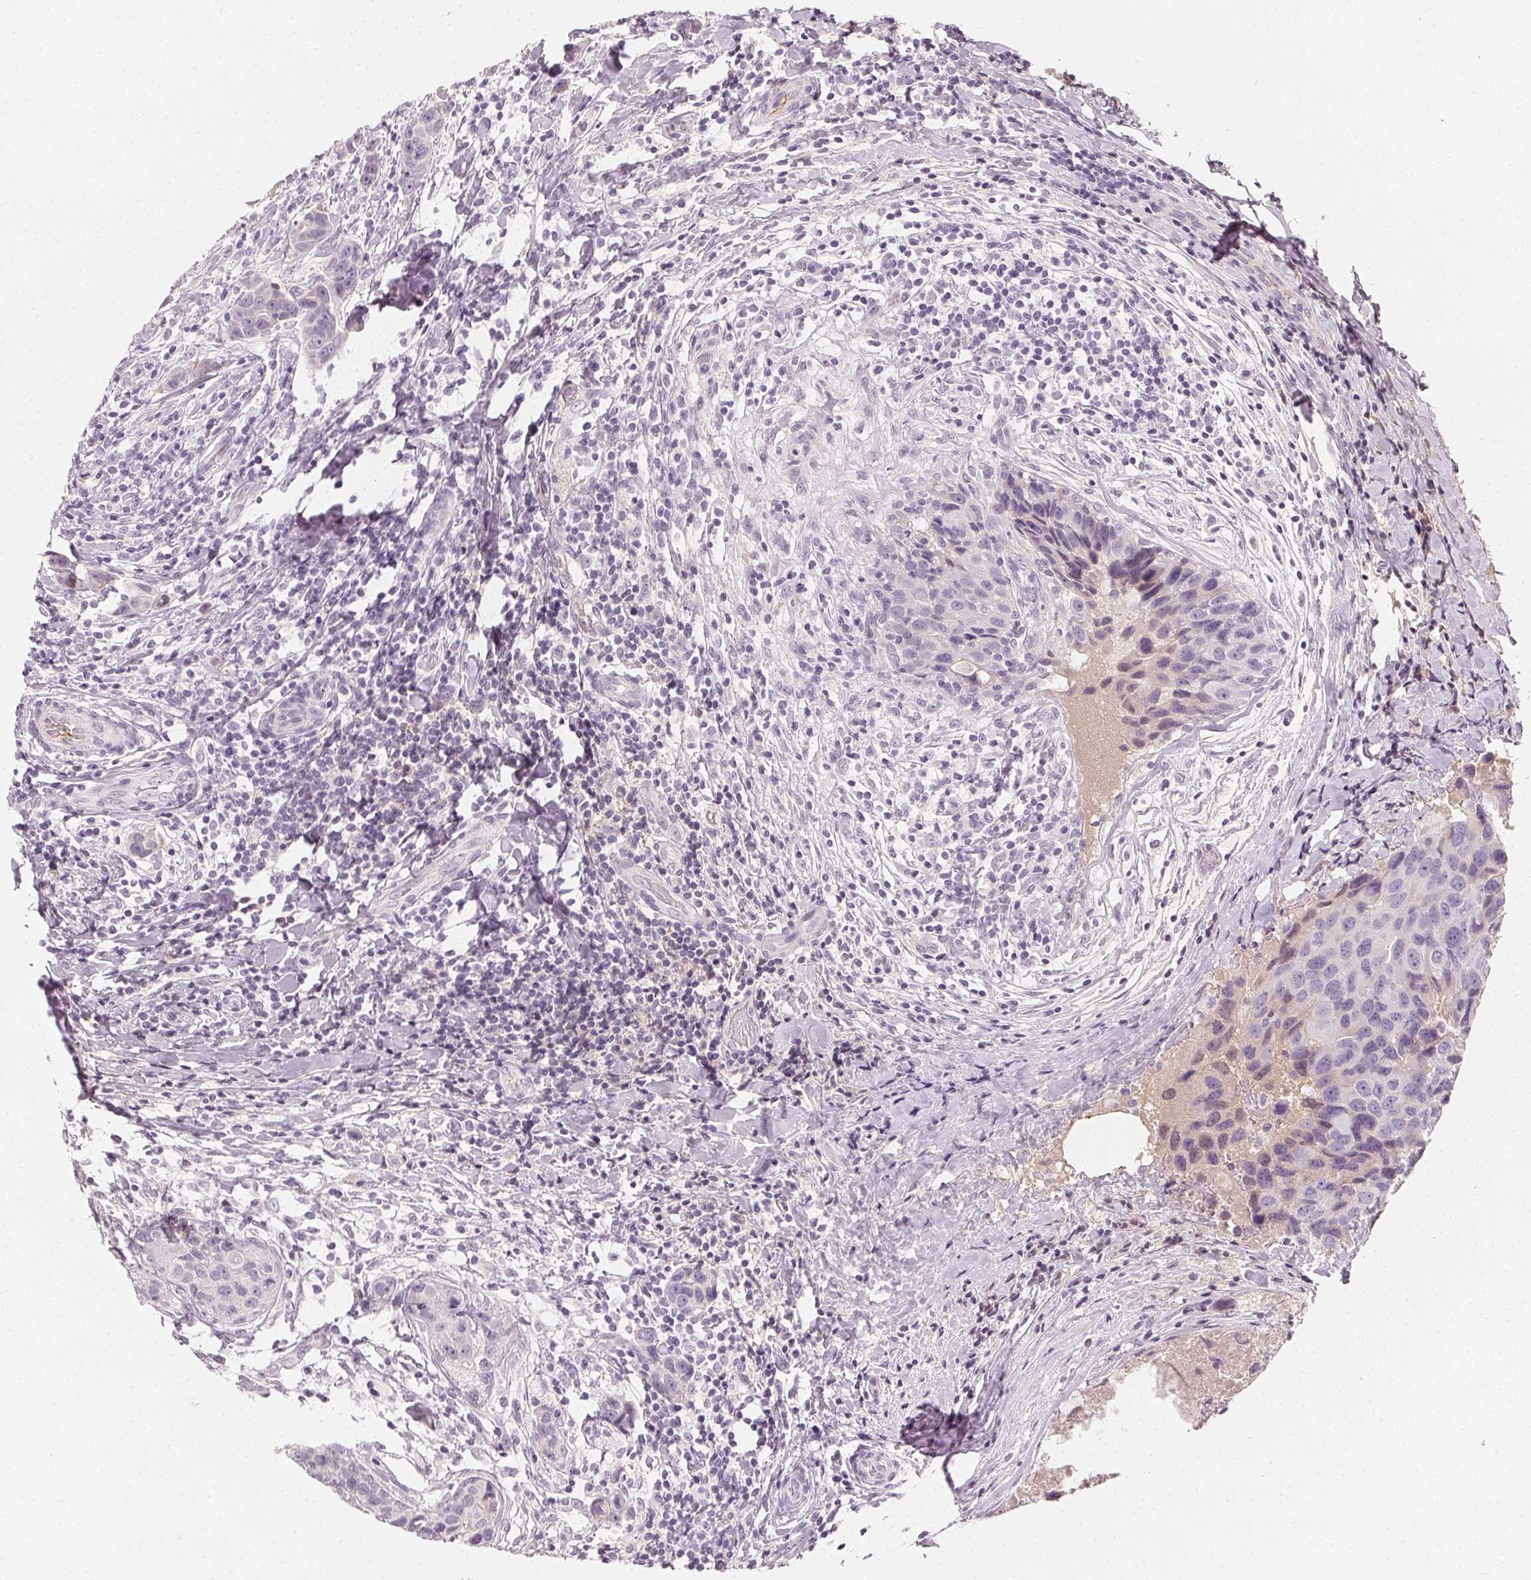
{"staining": {"intensity": "negative", "quantity": "none", "location": "none"}, "tissue": "breast cancer", "cell_type": "Tumor cells", "image_type": "cancer", "snomed": [{"axis": "morphology", "description": "Duct carcinoma"}, {"axis": "topography", "description": "Breast"}], "caption": "This micrograph is of breast invasive ductal carcinoma stained with immunohistochemistry (IHC) to label a protein in brown with the nuclei are counter-stained blue. There is no expression in tumor cells.", "gene": "AFM", "patient": {"sex": "female", "age": 24}}